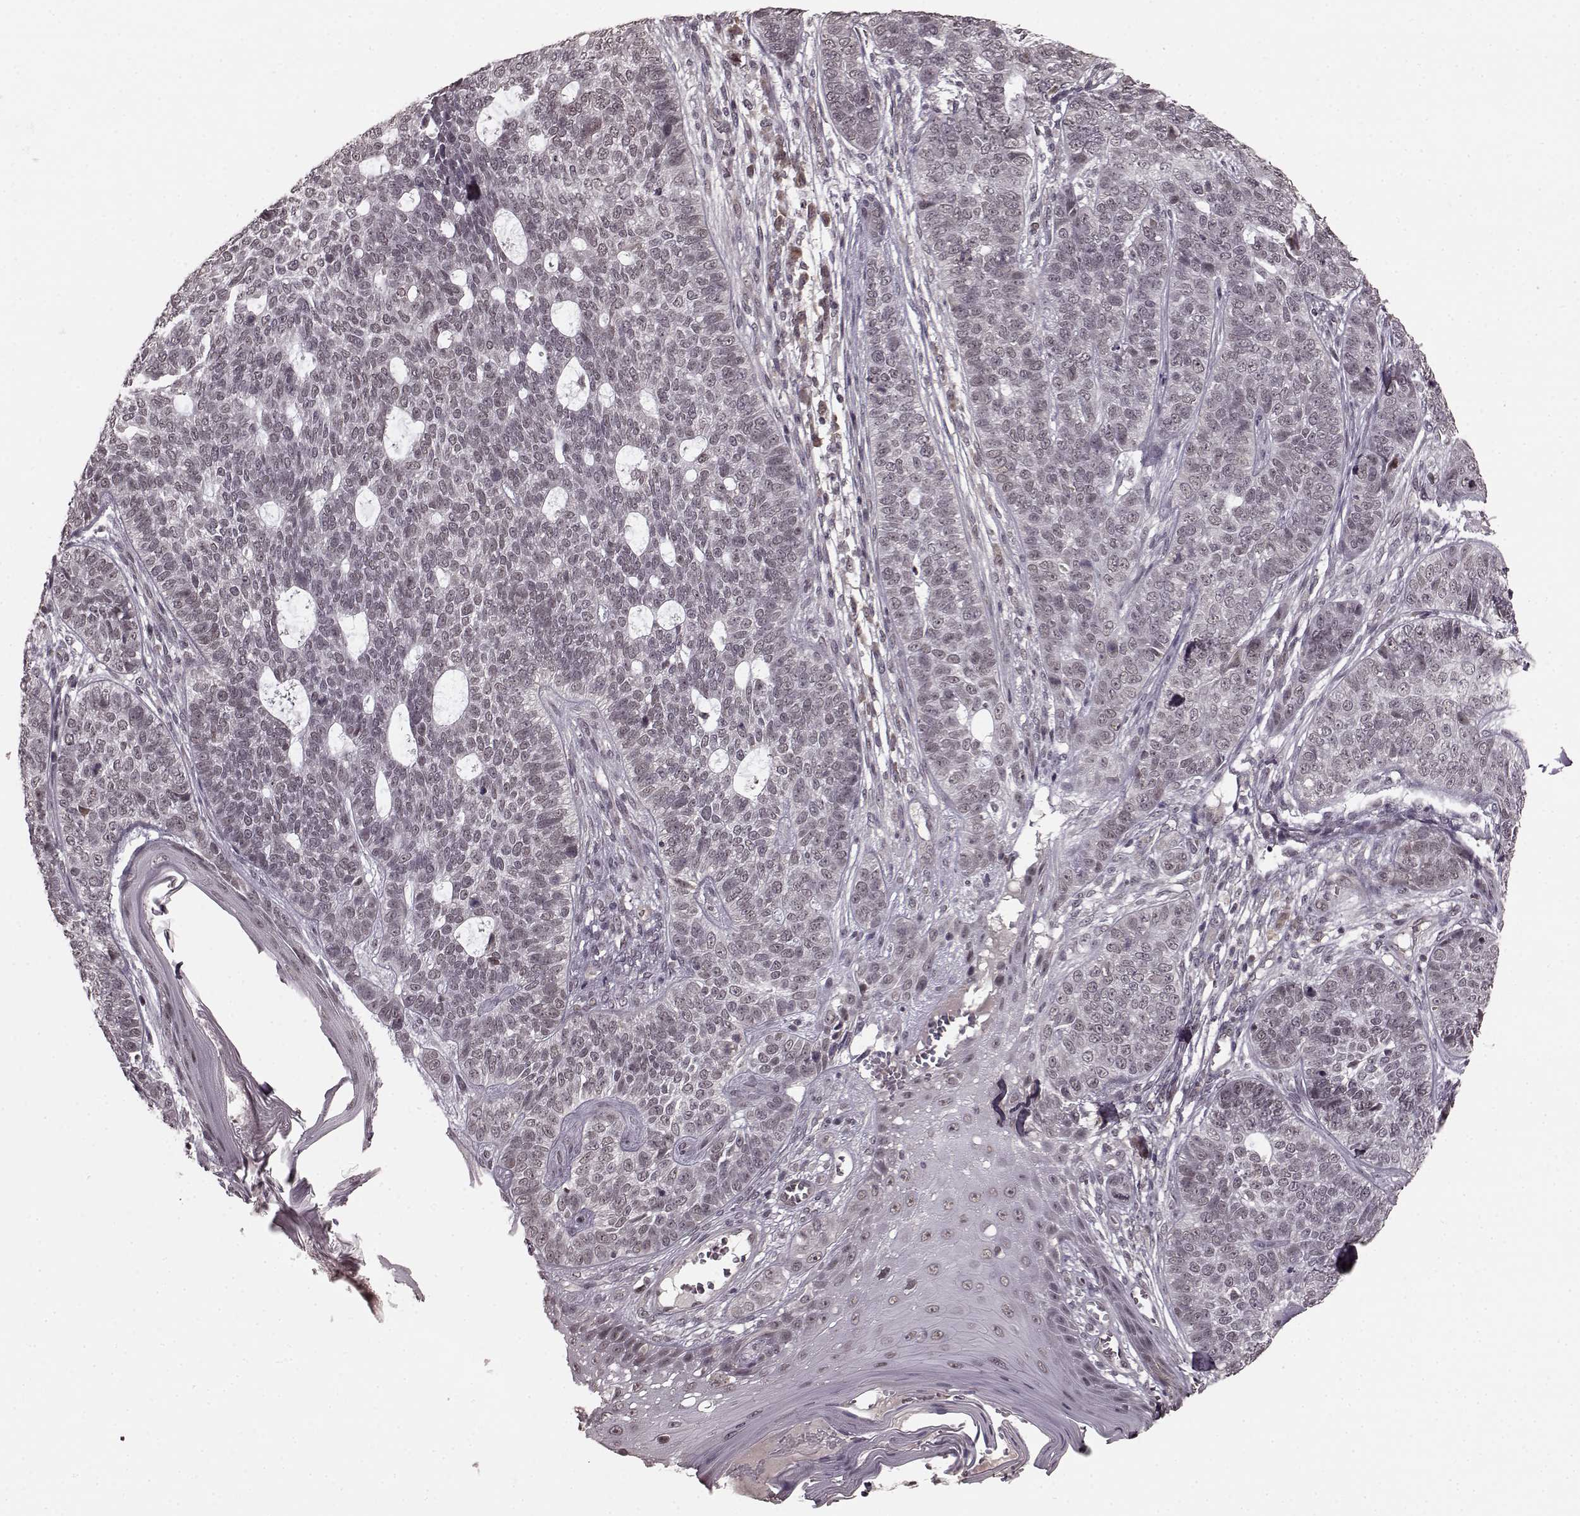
{"staining": {"intensity": "negative", "quantity": "none", "location": "none"}, "tissue": "skin cancer", "cell_type": "Tumor cells", "image_type": "cancer", "snomed": [{"axis": "morphology", "description": "Basal cell carcinoma"}, {"axis": "topography", "description": "Skin"}], "caption": "Tumor cells show no significant protein staining in skin cancer (basal cell carcinoma). (Brightfield microscopy of DAB (3,3'-diaminobenzidine) immunohistochemistry (IHC) at high magnification).", "gene": "PLCB4", "patient": {"sex": "female", "age": 69}}